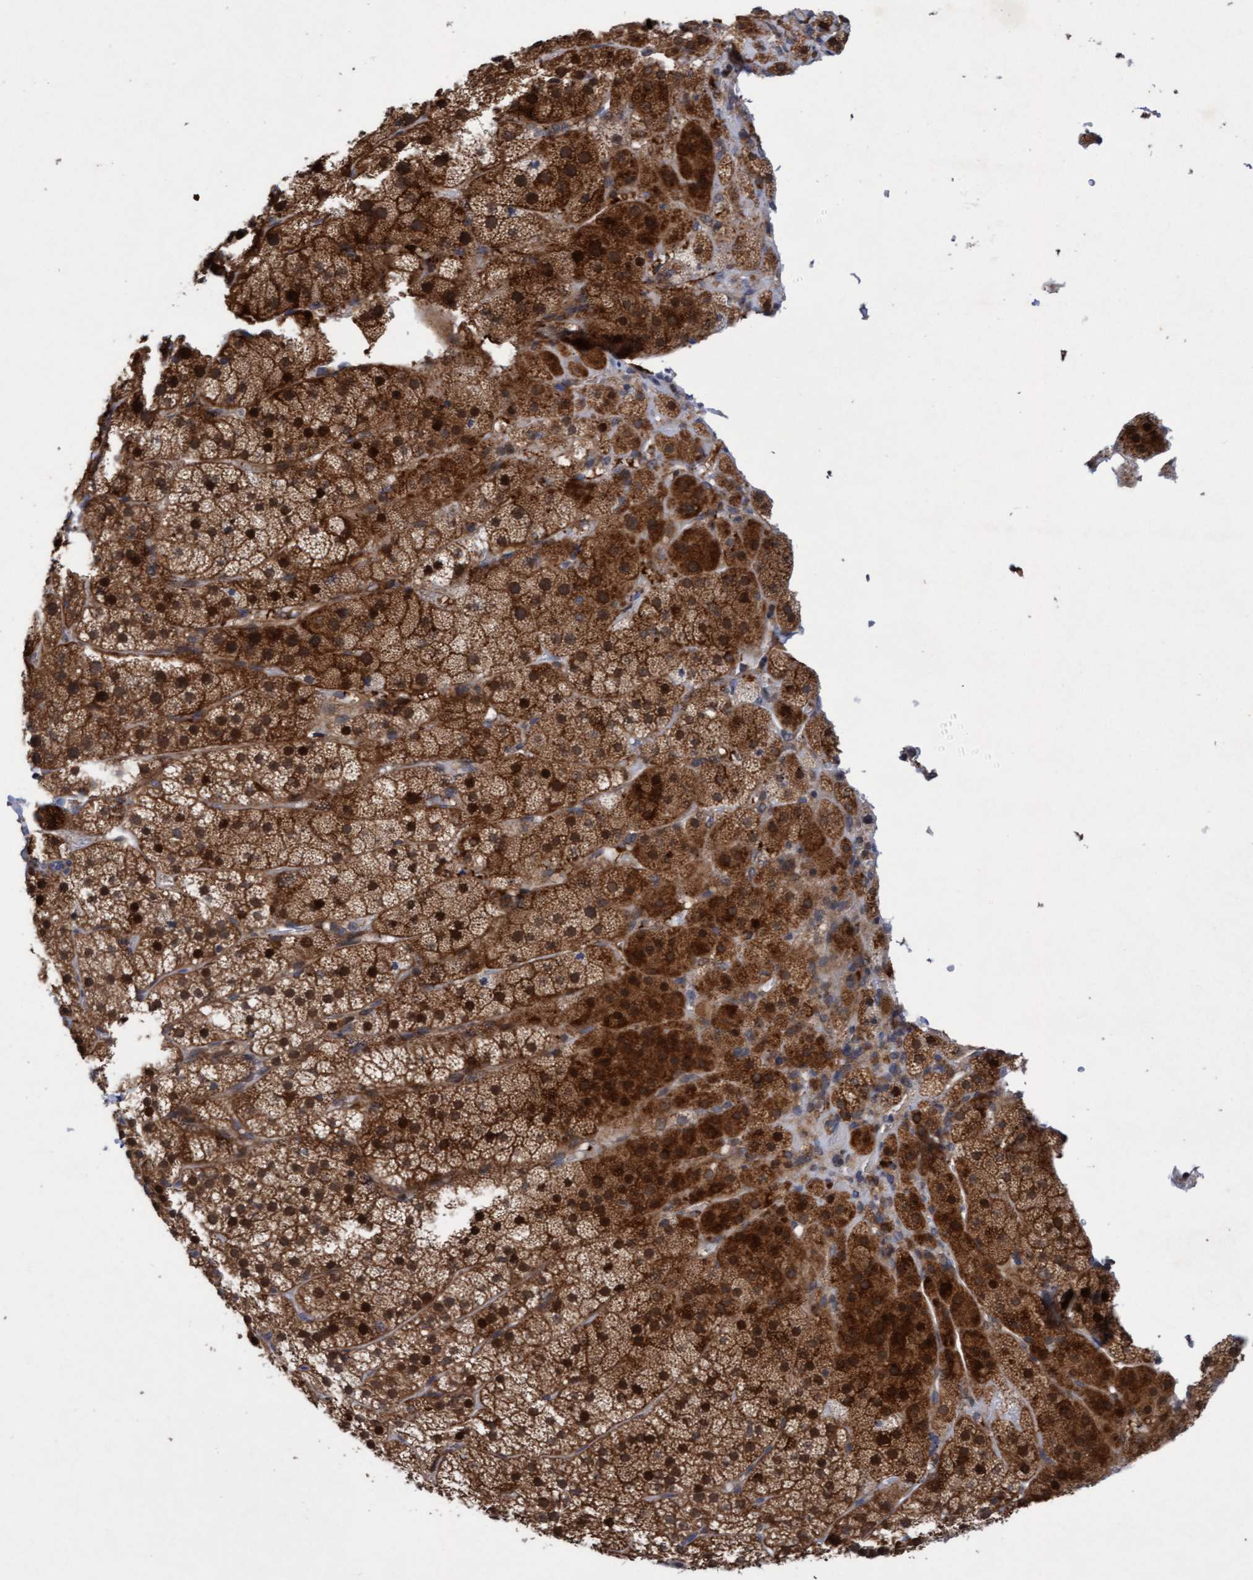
{"staining": {"intensity": "strong", "quantity": ">75%", "location": "cytoplasmic/membranous,nuclear"}, "tissue": "adrenal gland", "cell_type": "Glandular cells", "image_type": "normal", "snomed": [{"axis": "morphology", "description": "Normal tissue, NOS"}, {"axis": "topography", "description": "Adrenal gland"}], "caption": "The image exhibits a brown stain indicating the presence of a protein in the cytoplasmic/membranous,nuclear of glandular cells in adrenal gland.", "gene": "TANC2", "patient": {"sex": "female", "age": 44}}